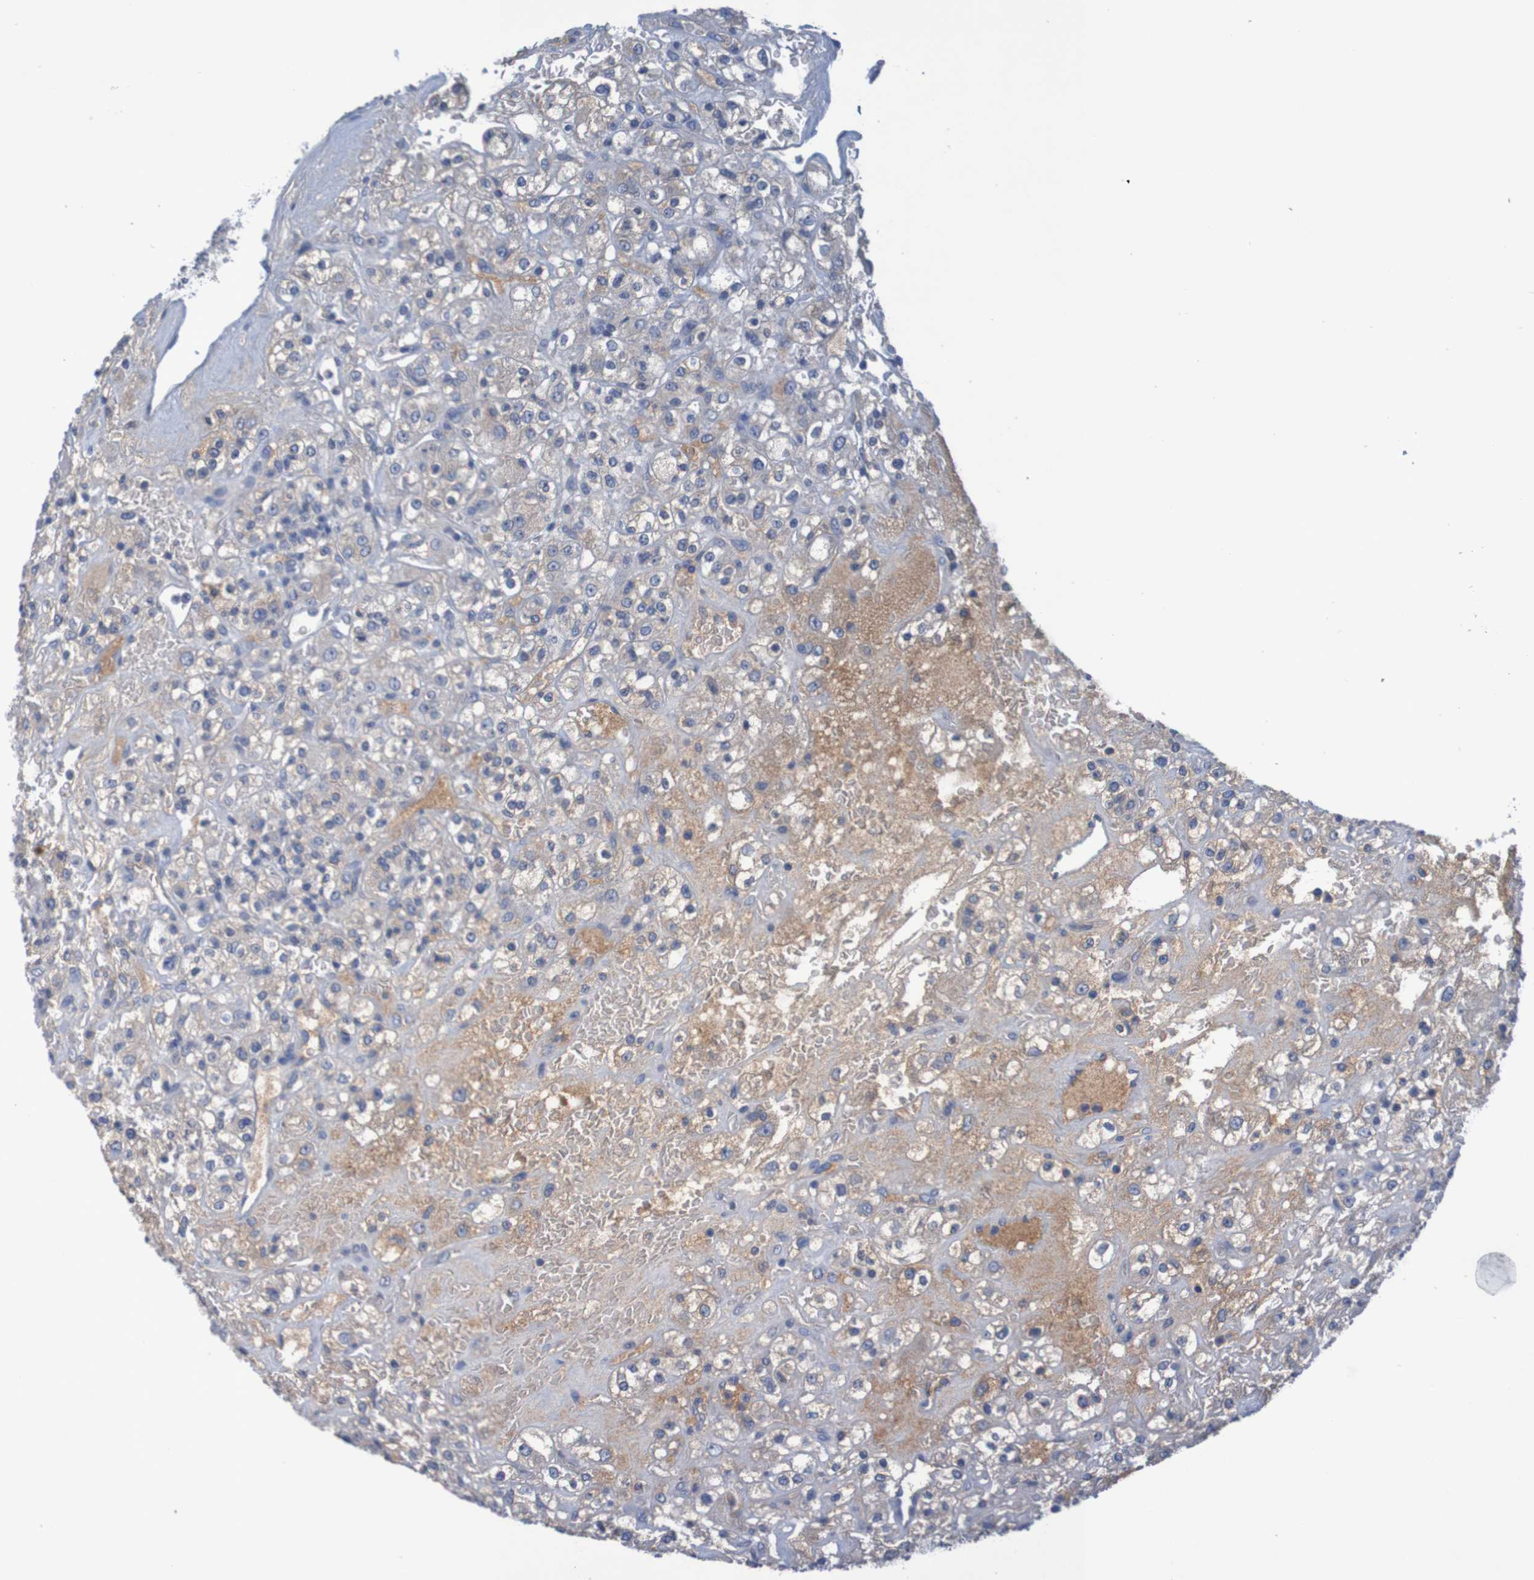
{"staining": {"intensity": "moderate", "quantity": "25%-75%", "location": "cytoplasmic/membranous"}, "tissue": "renal cancer", "cell_type": "Tumor cells", "image_type": "cancer", "snomed": [{"axis": "morphology", "description": "Normal tissue, NOS"}, {"axis": "morphology", "description": "Adenocarcinoma, NOS"}, {"axis": "topography", "description": "Kidney"}], "caption": "Tumor cells demonstrate medium levels of moderate cytoplasmic/membranous positivity in approximately 25%-75% of cells in human adenocarcinoma (renal).", "gene": "LTA", "patient": {"sex": "female", "age": 72}}